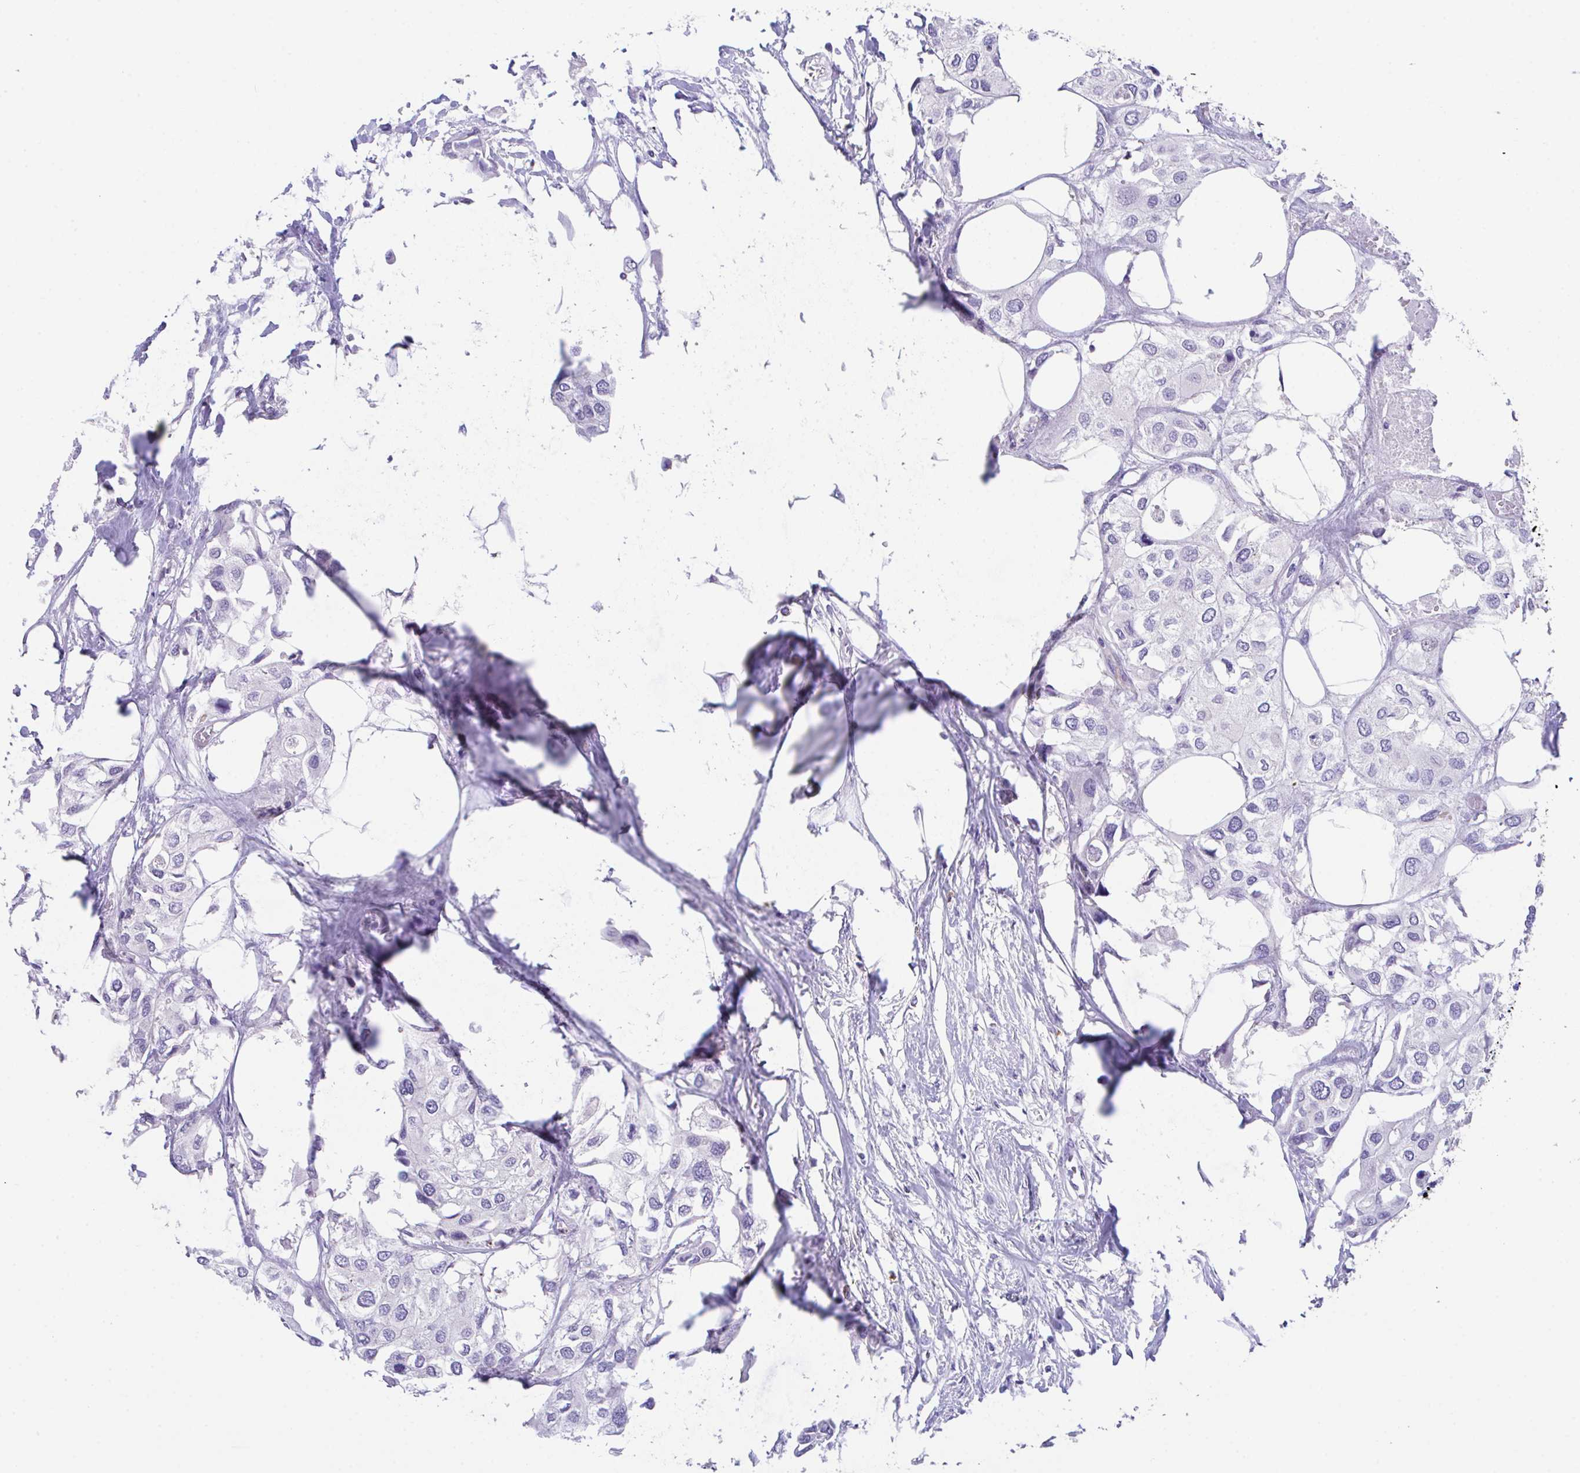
{"staining": {"intensity": "negative", "quantity": "none", "location": "none"}, "tissue": "urothelial cancer", "cell_type": "Tumor cells", "image_type": "cancer", "snomed": [{"axis": "morphology", "description": "Urothelial carcinoma, High grade"}, {"axis": "topography", "description": "Urinary bladder"}], "caption": "Human urothelial cancer stained for a protein using immunohistochemistry displays no staining in tumor cells.", "gene": "HACD4", "patient": {"sex": "male", "age": 64}}